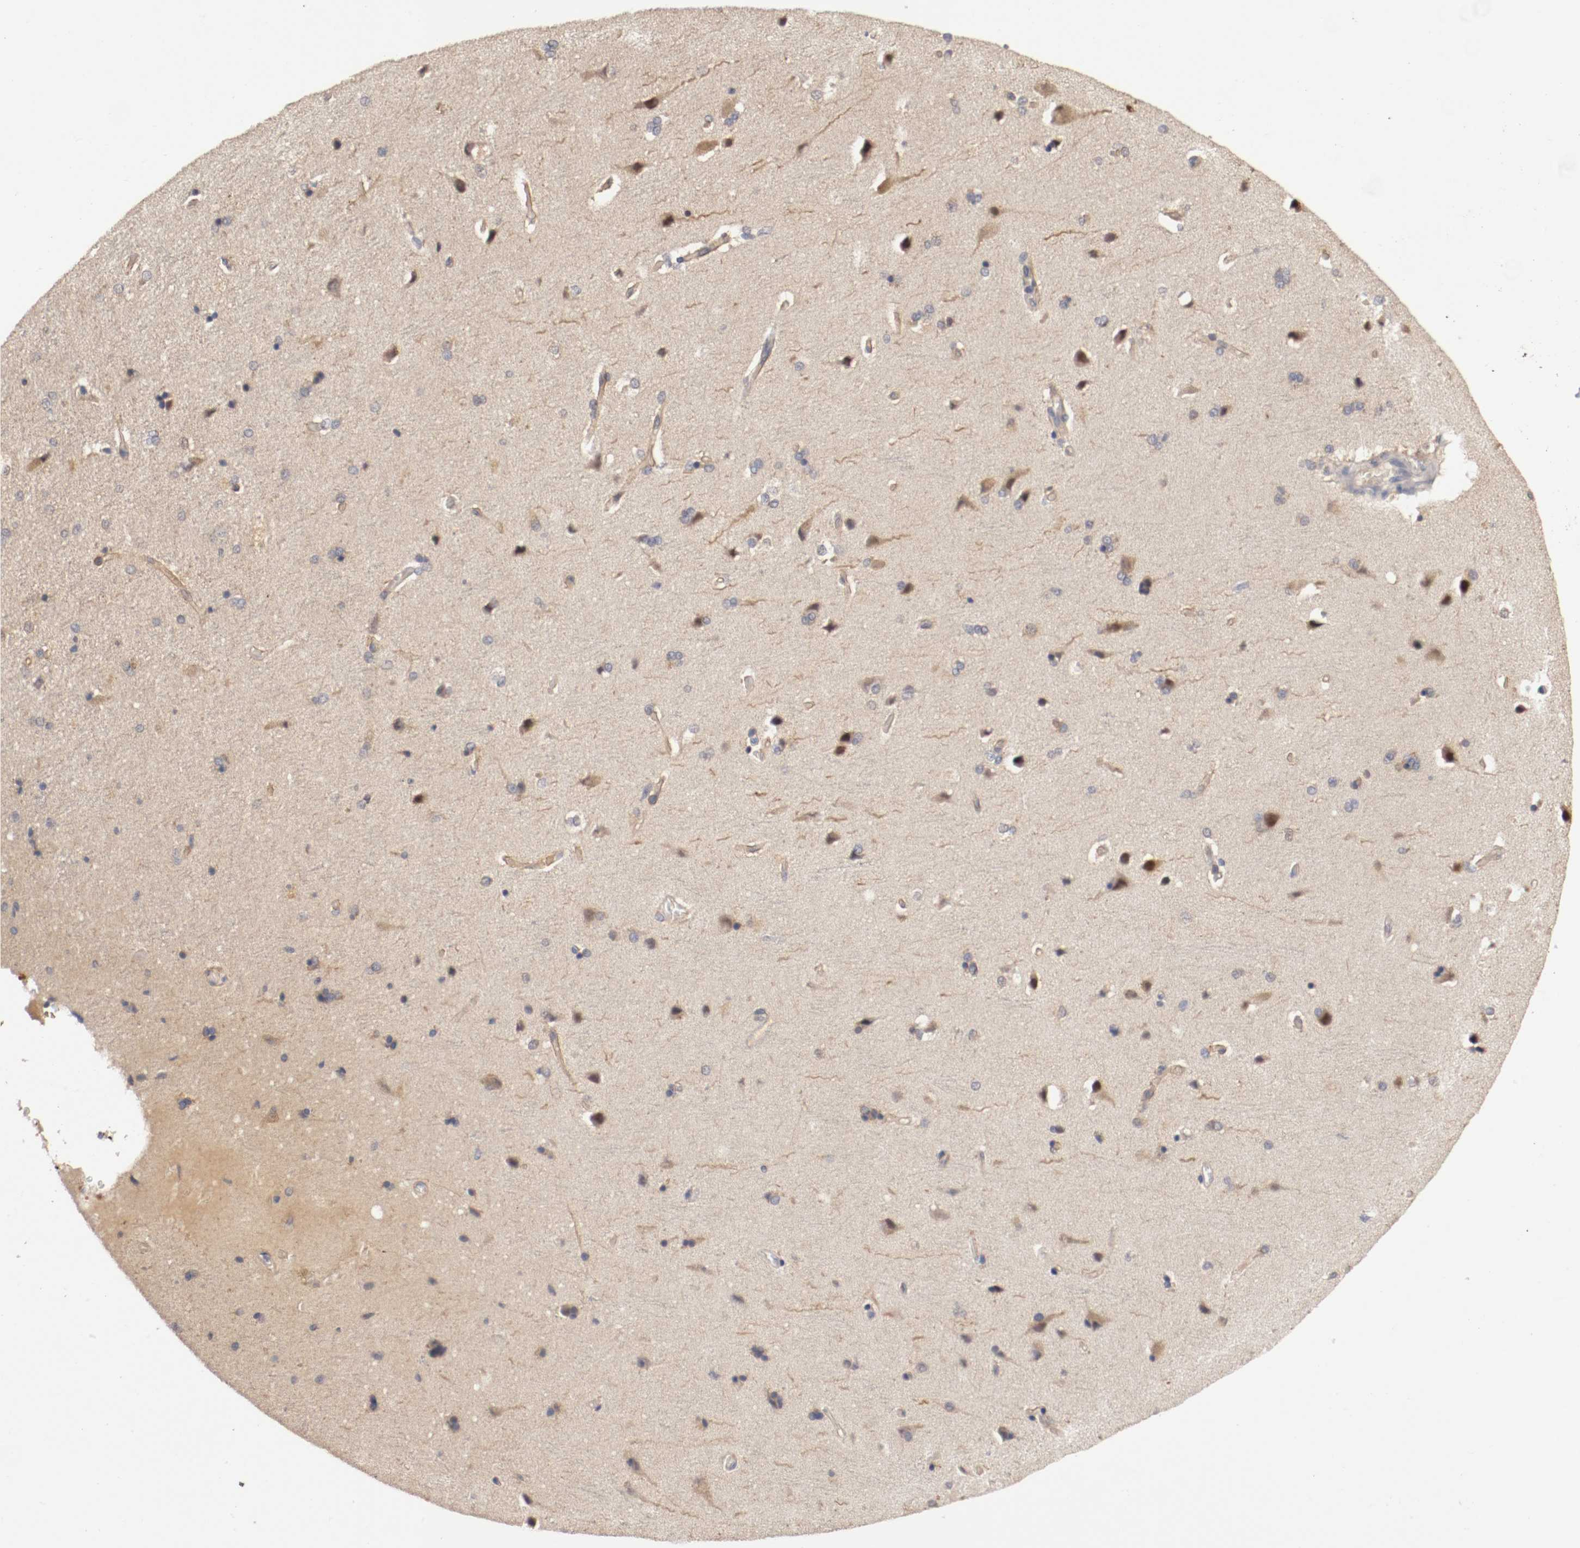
{"staining": {"intensity": "weak", "quantity": ">75%", "location": "cytoplasmic/membranous"}, "tissue": "cerebral cortex", "cell_type": "Endothelial cells", "image_type": "normal", "snomed": [{"axis": "morphology", "description": "Normal tissue, NOS"}, {"axis": "topography", "description": "Cerebral cortex"}], "caption": "Cerebral cortex stained with DAB (3,3'-diaminobenzidine) IHC displays low levels of weak cytoplasmic/membranous expression in about >75% of endothelial cells.", "gene": "RBM23", "patient": {"sex": "male", "age": 62}}